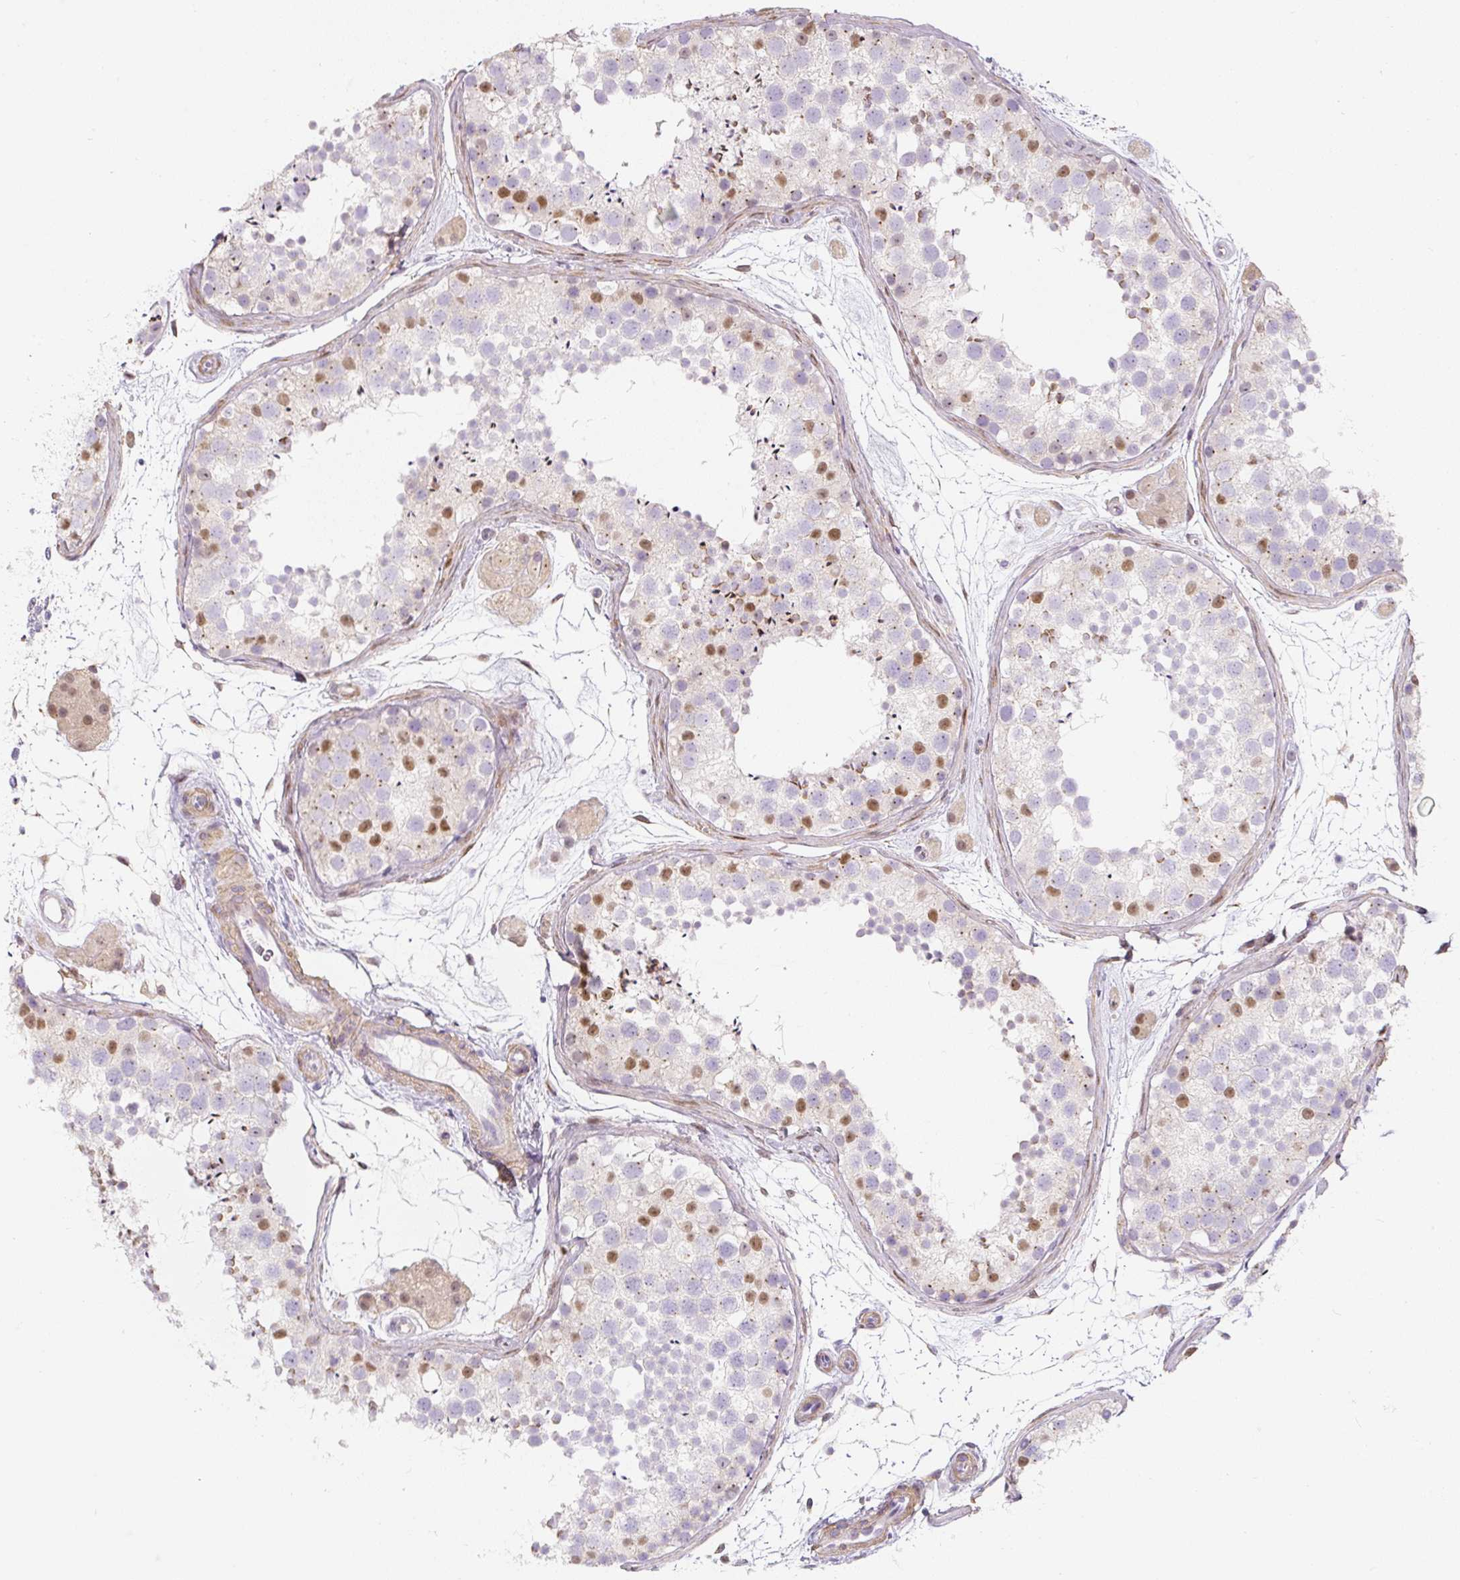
{"staining": {"intensity": "moderate", "quantity": "25%-75%", "location": "nuclear"}, "tissue": "testis", "cell_type": "Cells in seminiferous ducts", "image_type": "normal", "snomed": [{"axis": "morphology", "description": "Normal tissue, NOS"}, {"axis": "topography", "description": "Testis"}], "caption": "Immunohistochemistry (IHC) photomicrograph of benign testis: human testis stained using immunohistochemistry (IHC) demonstrates medium levels of moderate protein expression localized specifically in the nuclear of cells in seminiferous ducts, appearing as a nuclear brown color.", "gene": "PWWP3B", "patient": {"sex": "male", "age": 41}}